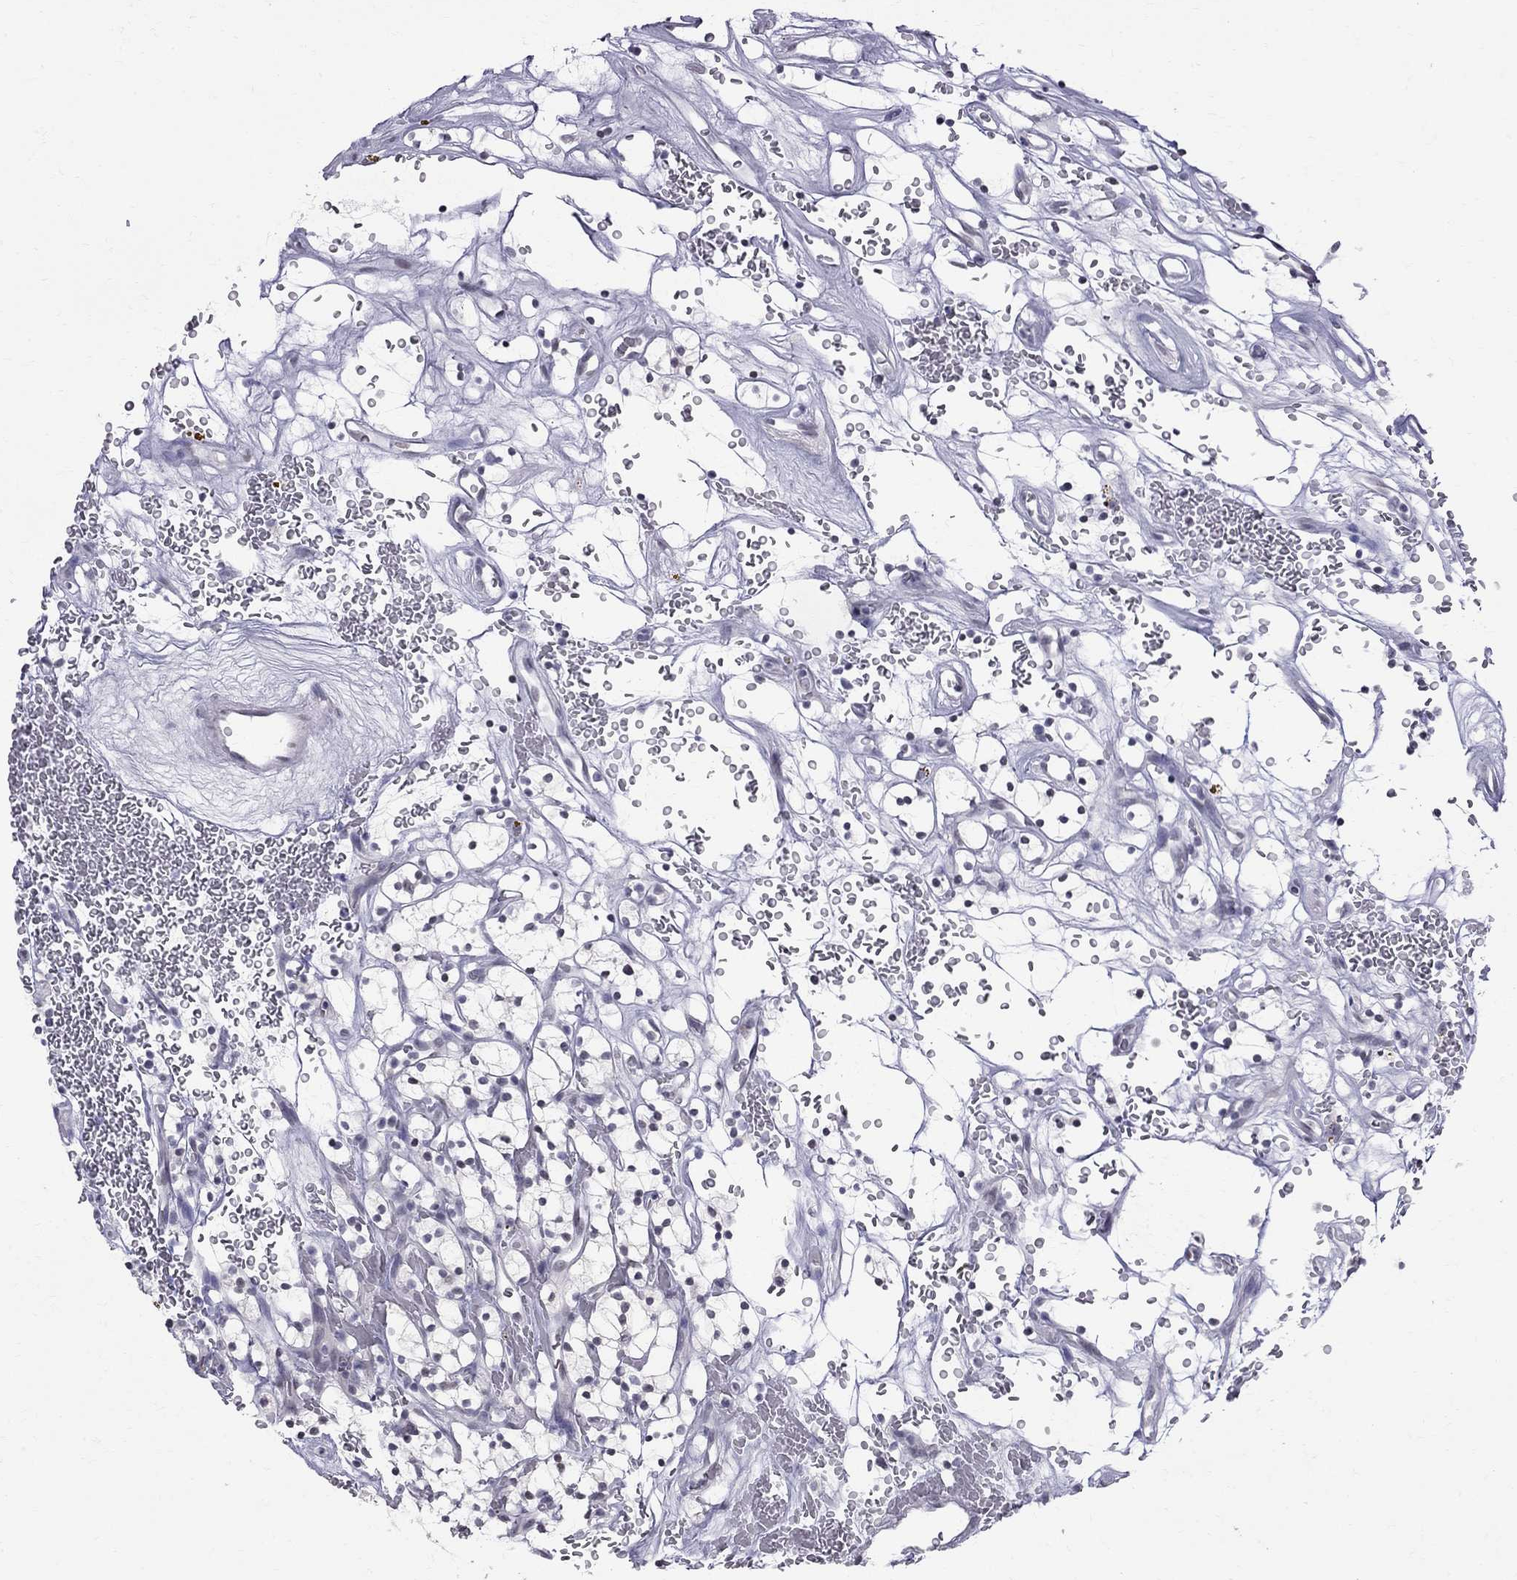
{"staining": {"intensity": "negative", "quantity": "none", "location": "none"}, "tissue": "renal cancer", "cell_type": "Tumor cells", "image_type": "cancer", "snomed": [{"axis": "morphology", "description": "Adenocarcinoma, NOS"}, {"axis": "topography", "description": "Kidney"}], "caption": "Protein analysis of renal cancer demonstrates no significant positivity in tumor cells.", "gene": "MUC15", "patient": {"sex": "female", "age": 64}}